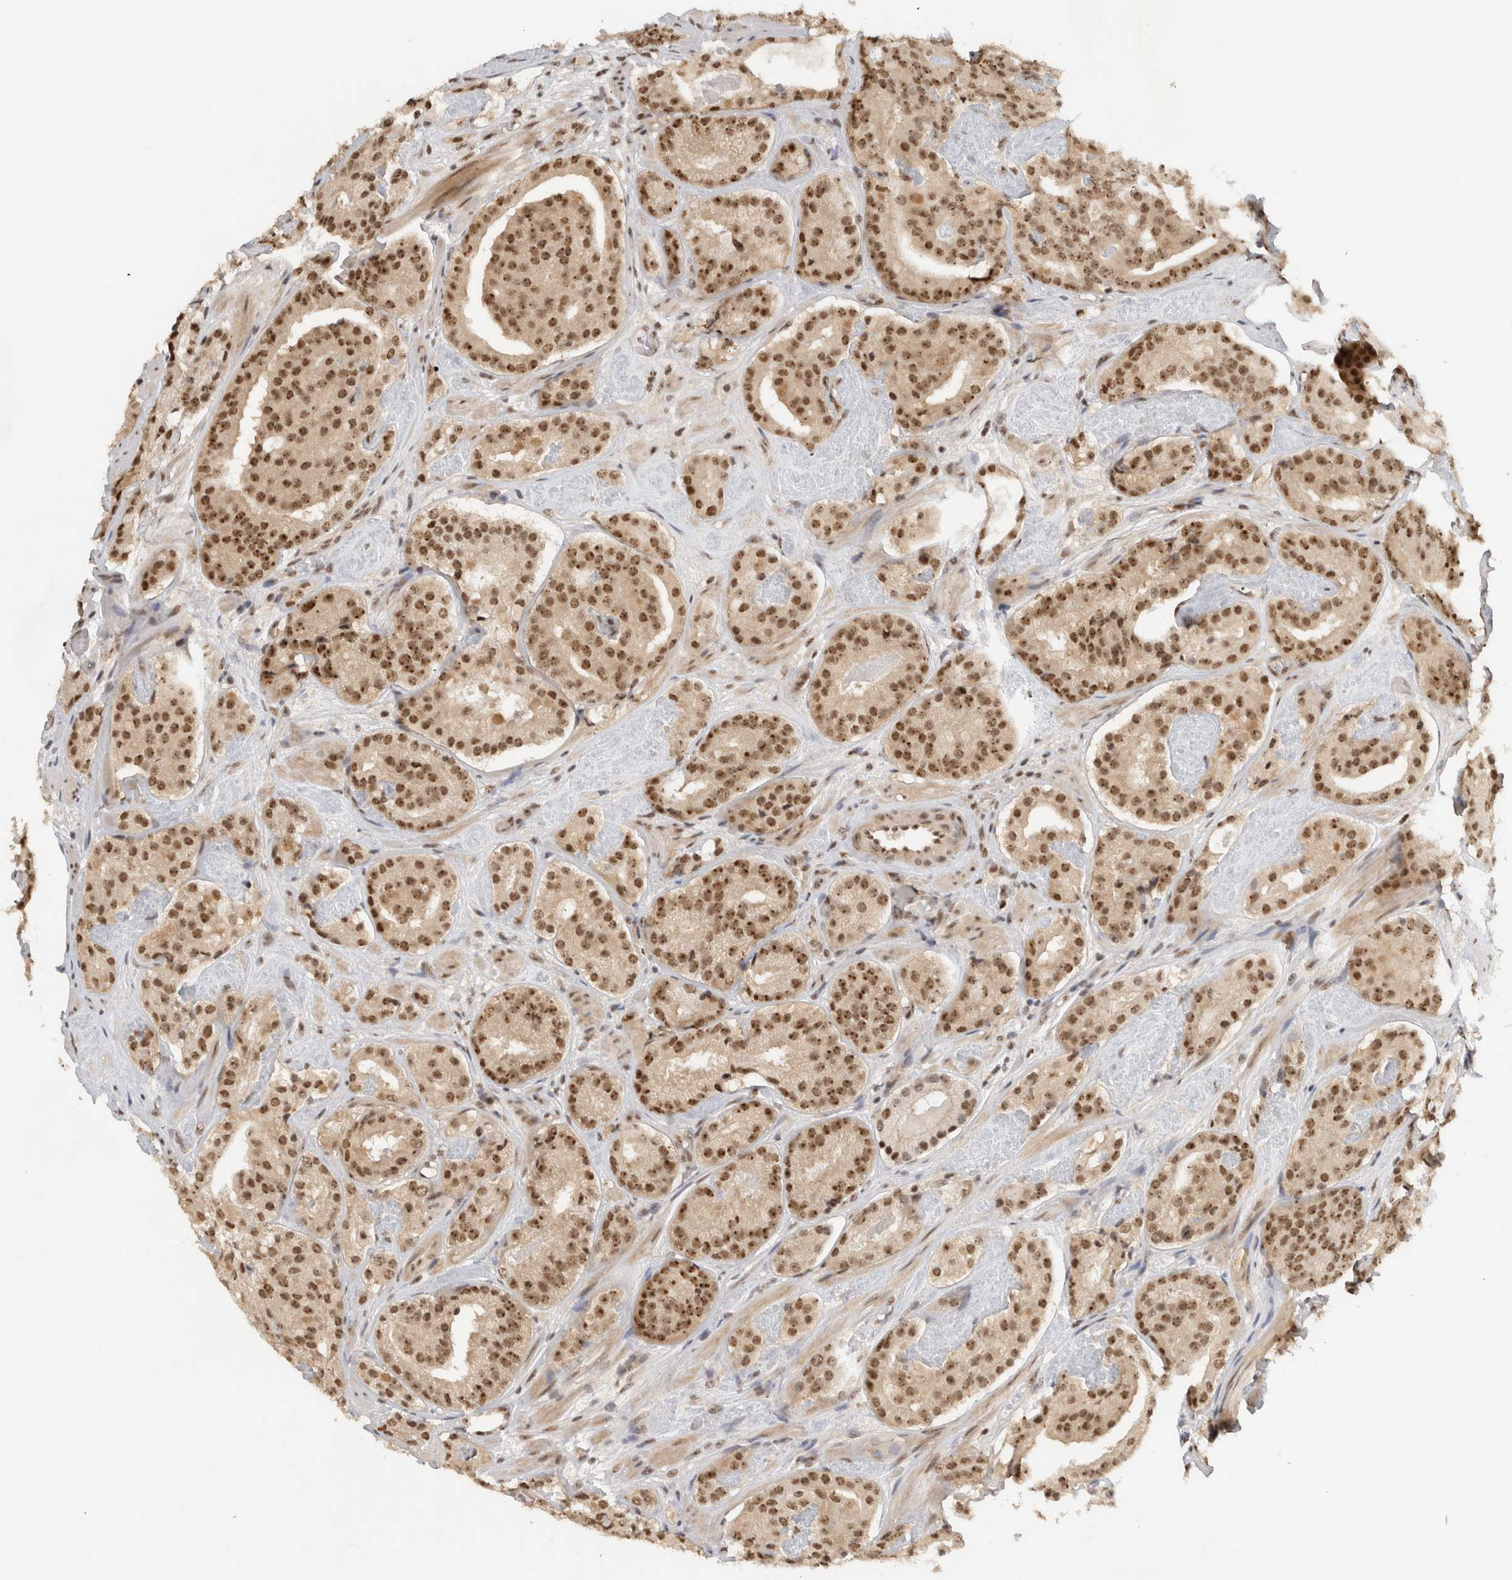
{"staining": {"intensity": "moderate", "quantity": ">75%", "location": "nuclear"}, "tissue": "prostate cancer", "cell_type": "Tumor cells", "image_type": "cancer", "snomed": [{"axis": "morphology", "description": "Adenocarcinoma, Low grade"}, {"axis": "topography", "description": "Prostate"}], "caption": "Immunohistochemistry (DAB (3,3'-diaminobenzidine)) staining of human adenocarcinoma (low-grade) (prostate) reveals moderate nuclear protein positivity in approximately >75% of tumor cells.", "gene": "EBNA1BP2", "patient": {"sex": "male", "age": 69}}